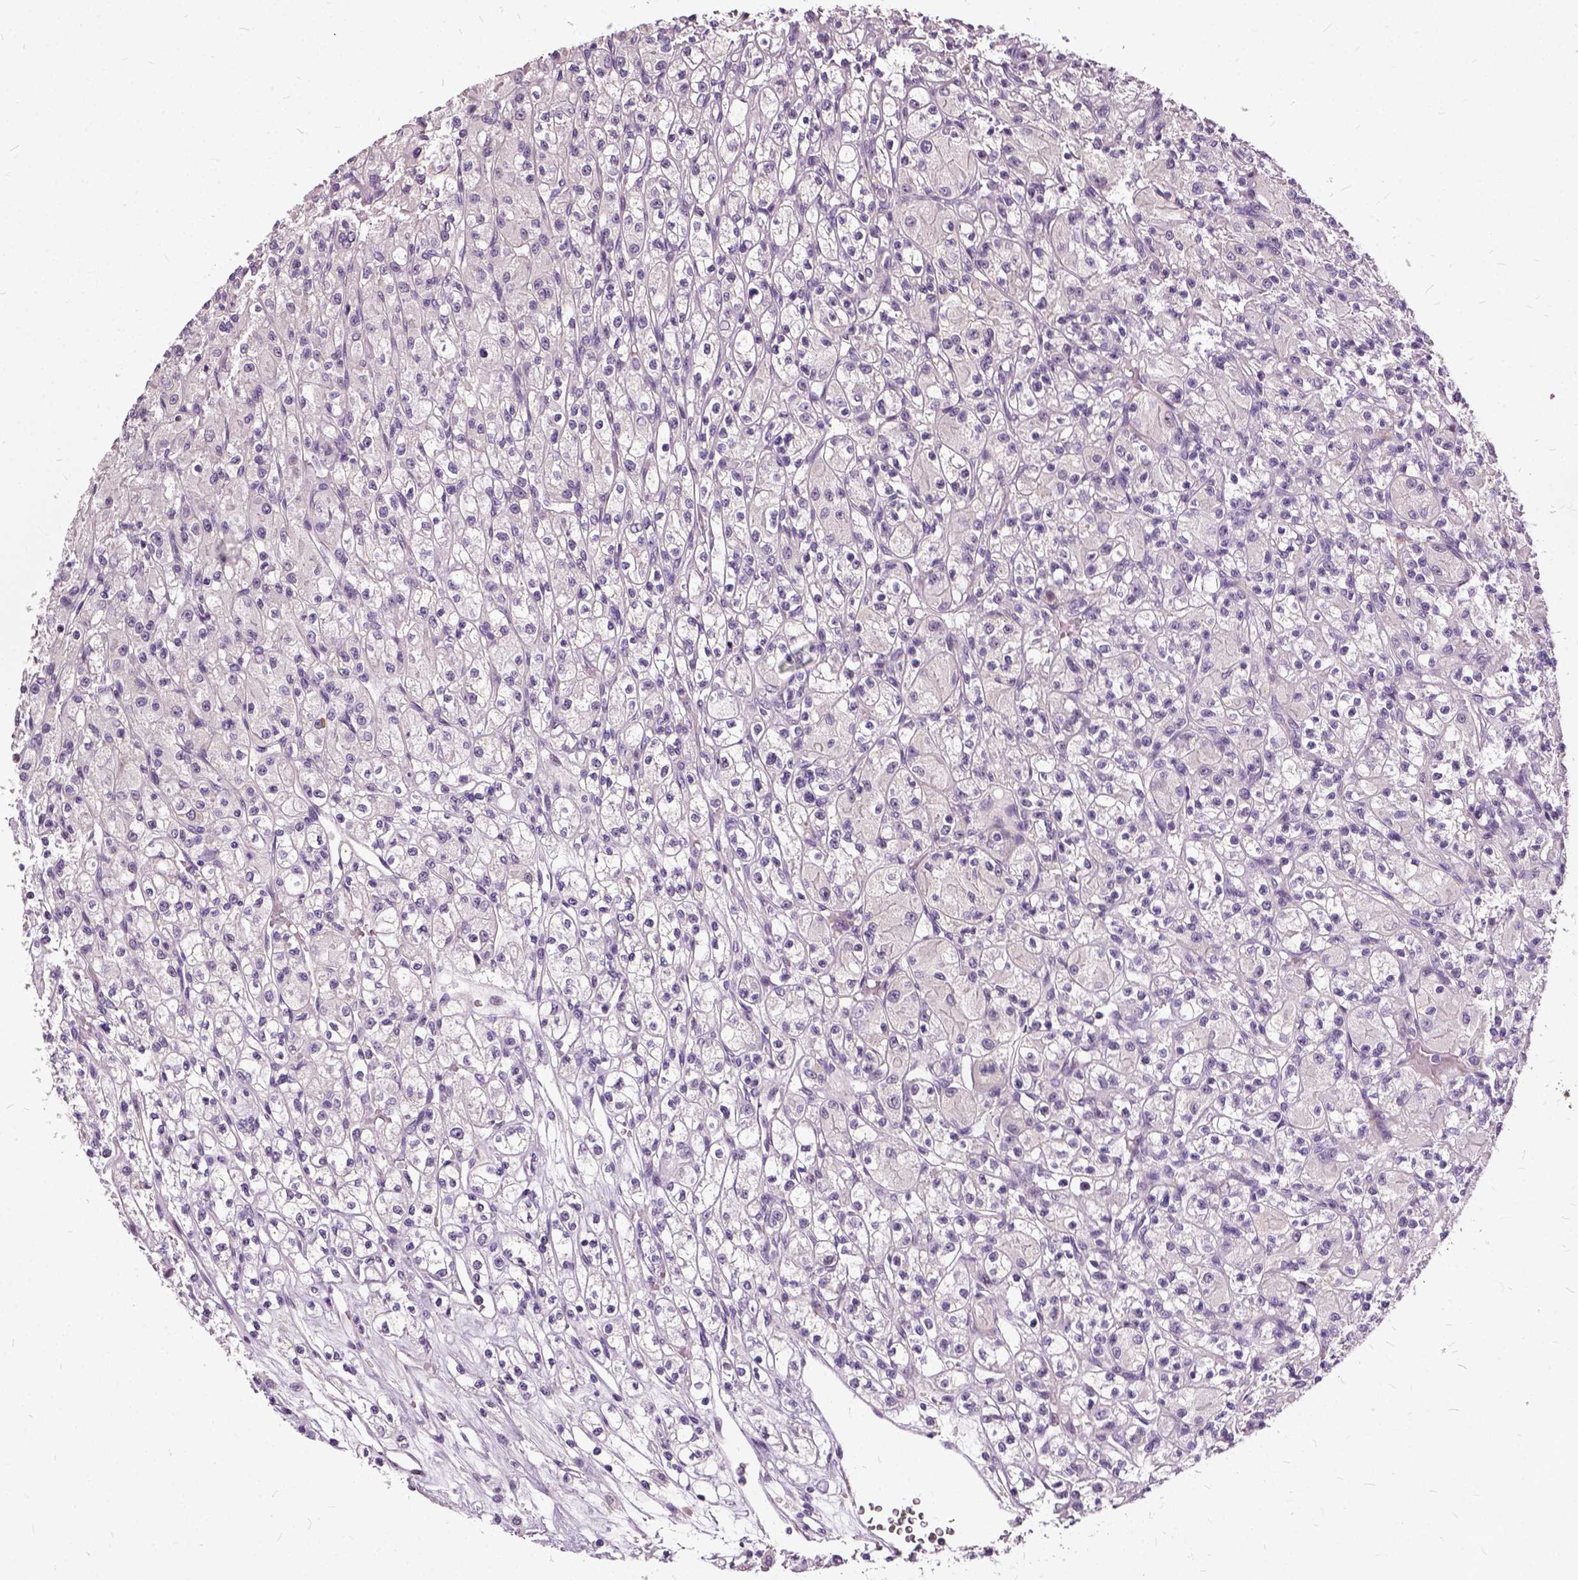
{"staining": {"intensity": "negative", "quantity": "none", "location": "none"}, "tissue": "renal cancer", "cell_type": "Tumor cells", "image_type": "cancer", "snomed": [{"axis": "morphology", "description": "Adenocarcinoma, NOS"}, {"axis": "topography", "description": "Kidney"}], "caption": "Image shows no significant protein staining in tumor cells of adenocarcinoma (renal).", "gene": "ILRUN", "patient": {"sex": "female", "age": 70}}